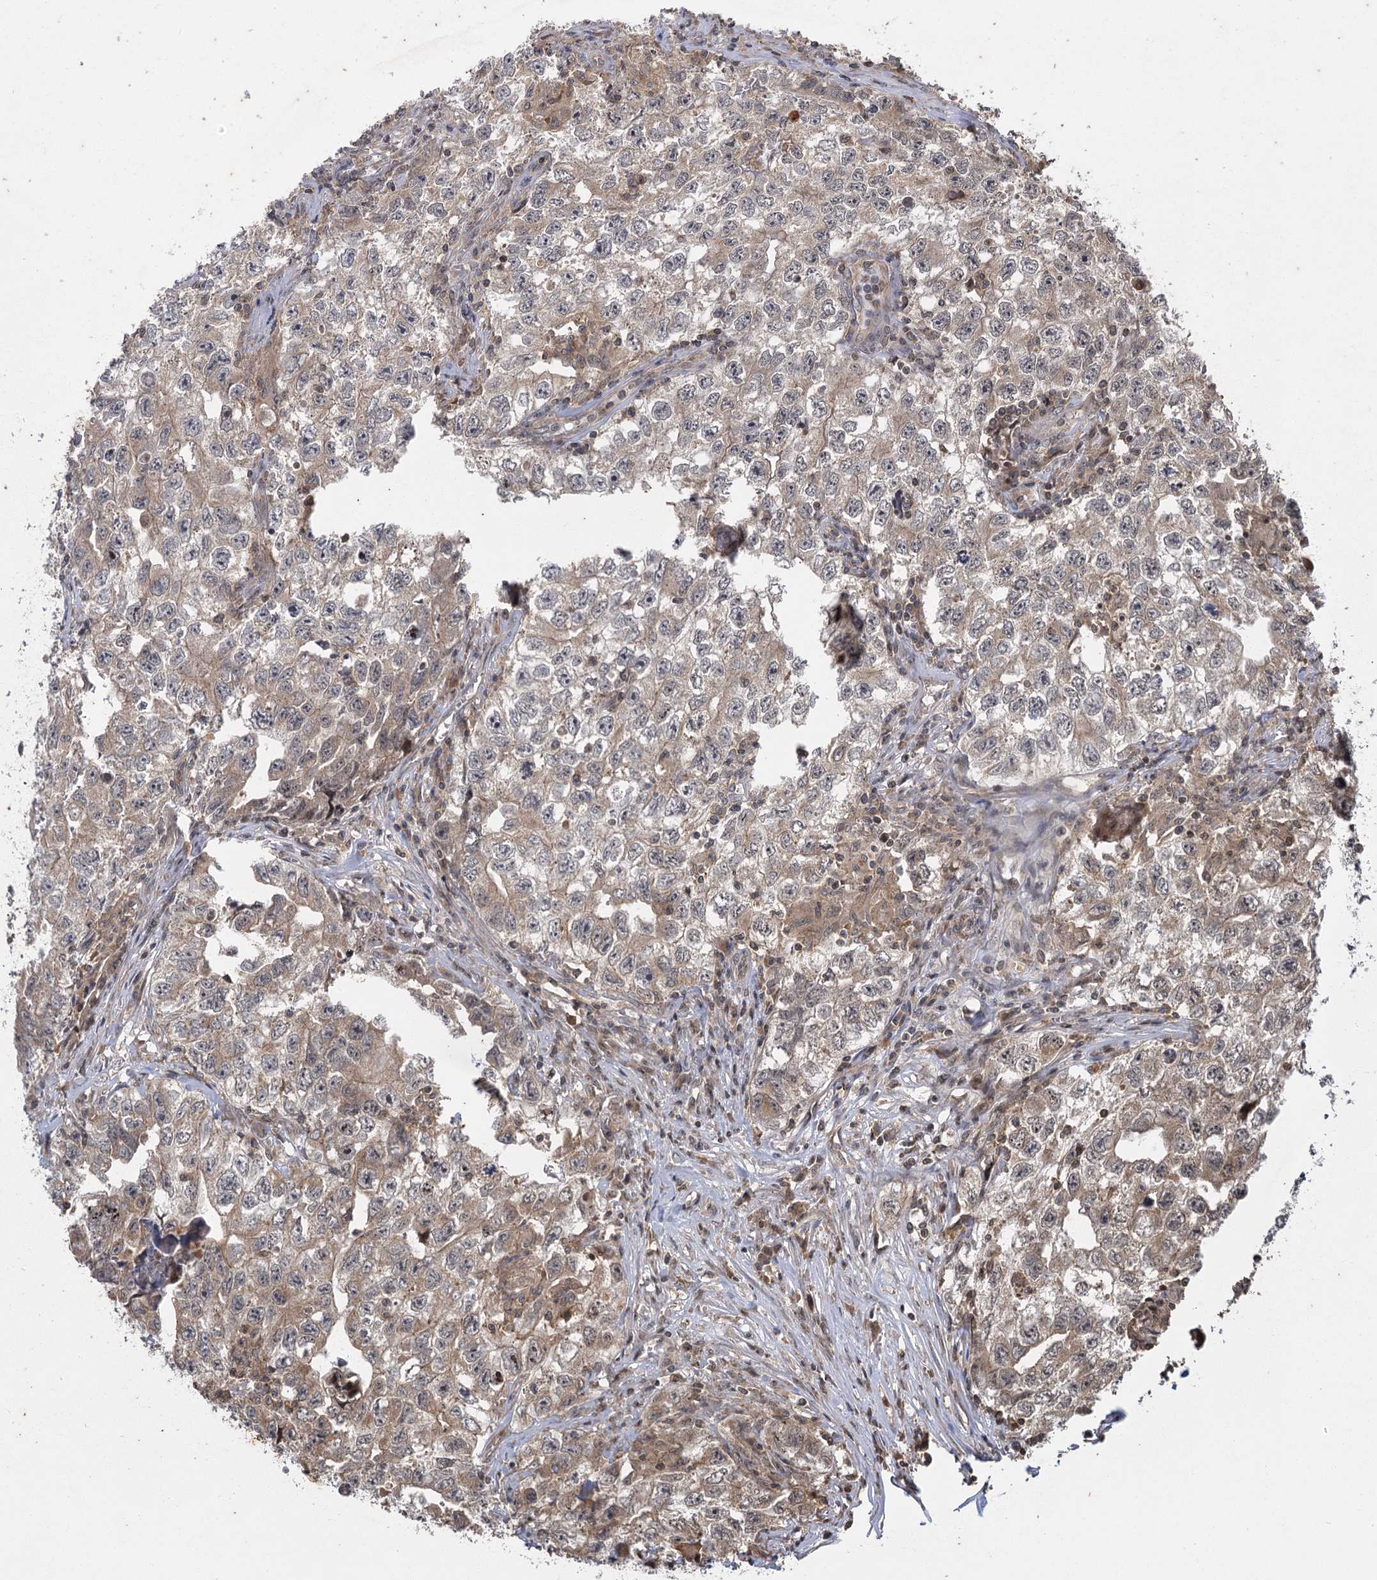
{"staining": {"intensity": "weak", "quantity": "25%-75%", "location": "cytoplasmic/membranous"}, "tissue": "testis cancer", "cell_type": "Tumor cells", "image_type": "cancer", "snomed": [{"axis": "morphology", "description": "Seminoma, NOS"}, {"axis": "morphology", "description": "Carcinoma, Embryonal, NOS"}, {"axis": "topography", "description": "Testis"}], "caption": "Immunohistochemistry (DAB) staining of human seminoma (testis) exhibits weak cytoplasmic/membranous protein staining in approximately 25%-75% of tumor cells.", "gene": "IL11RA", "patient": {"sex": "male", "age": 43}}